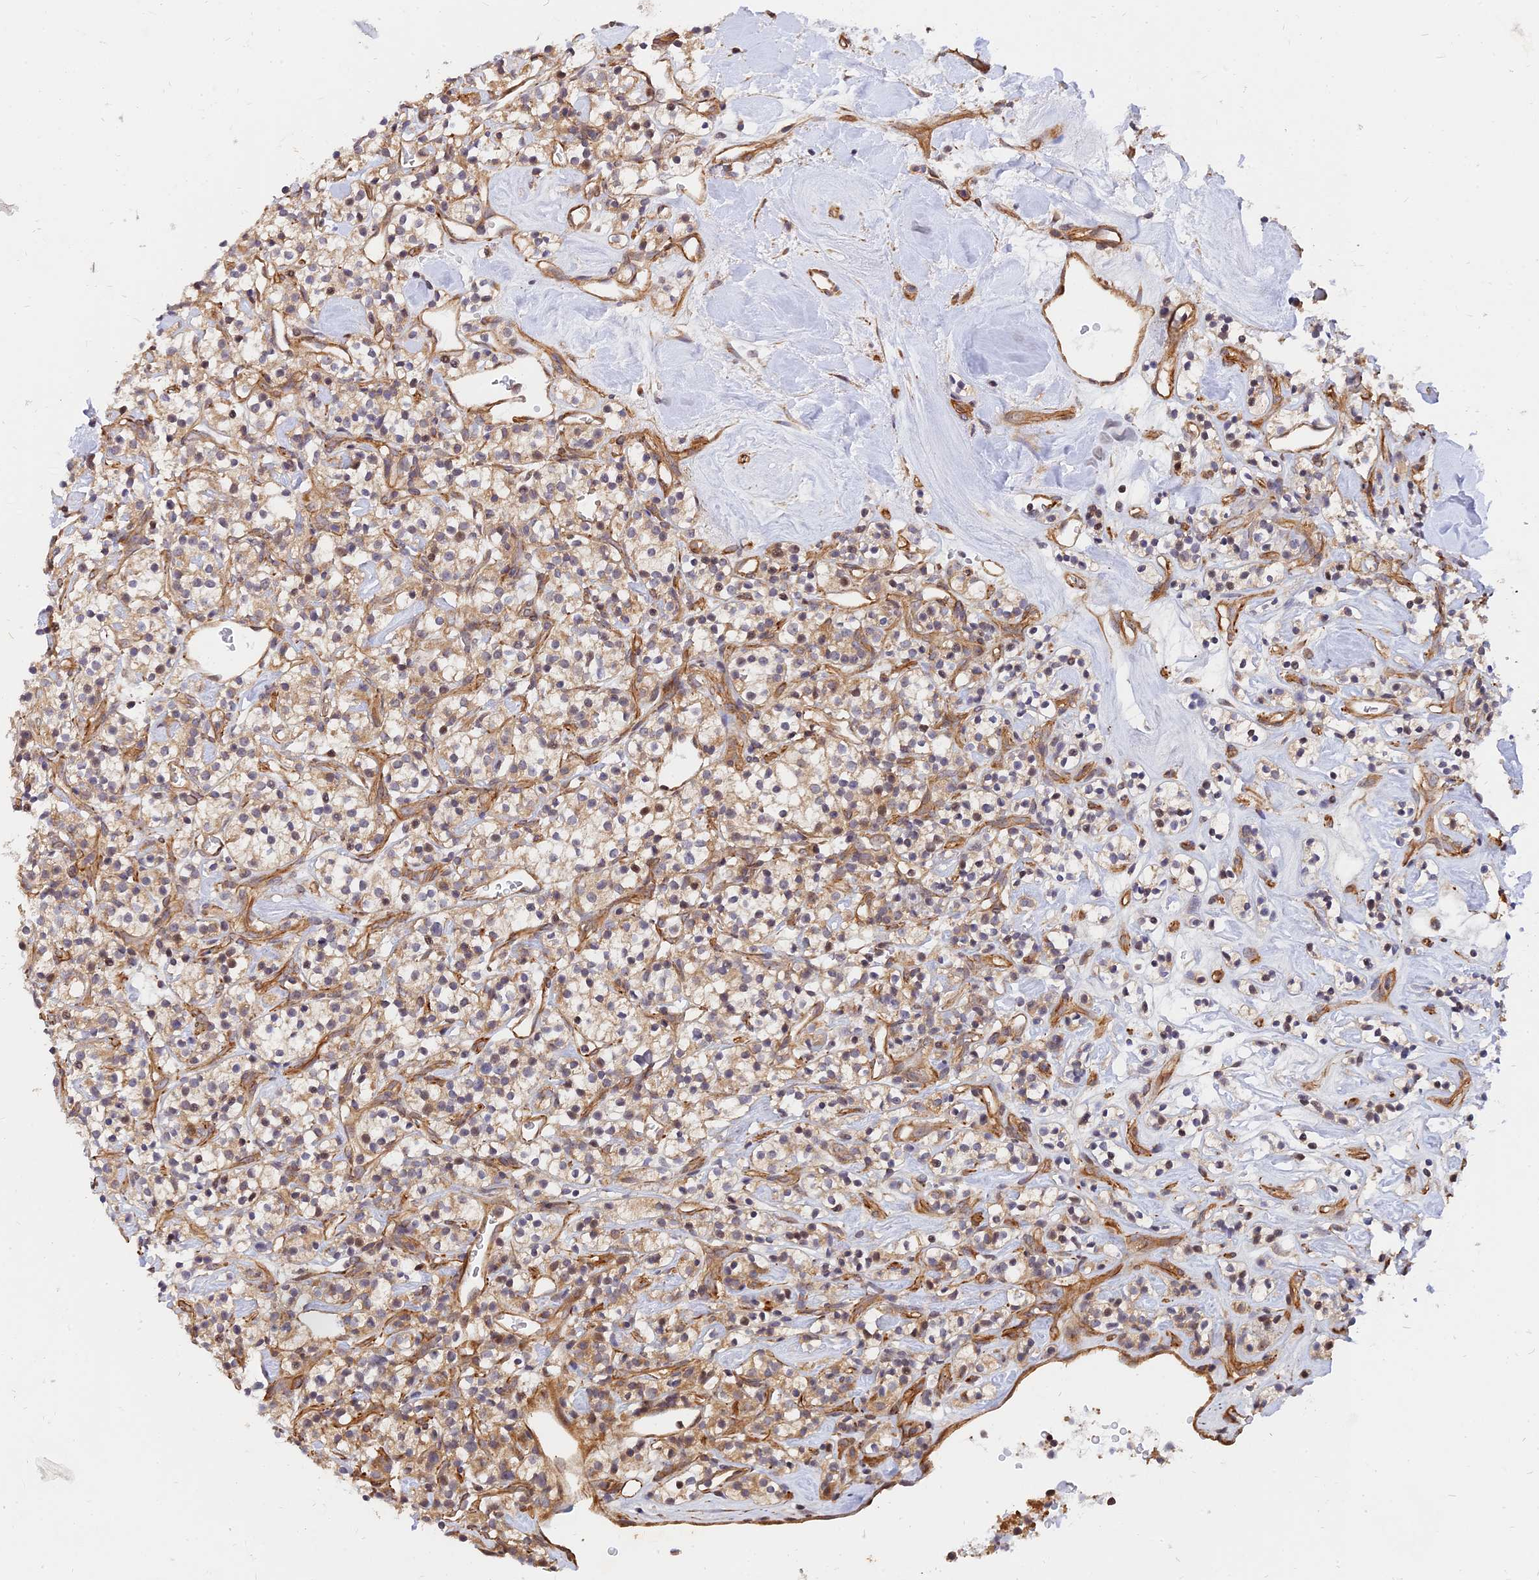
{"staining": {"intensity": "weak", "quantity": "25%-75%", "location": "cytoplasmic/membranous"}, "tissue": "renal cancer", "cell_type": "Tumor cells", "image_type": "cancer", "snomed": [{"axis": "morphology", "description": "Adenocarcinoma, NOS"}, {"axis": "topography", "description": "Kidney"}], "caption": "Immunohistochemistry (IHC) histopathology image of neoplastic tissue: adenocarcinoma (renal) stained using immunohistochemistry (IHC) displays low levels of weak protein expression localized specifically in the cytoplasmic/membranous of tumor cells, appearing as a cytoplasmic/membranous brown color.", "gene": "WDR41", "patient": {"sex": "male", "age": 77}}